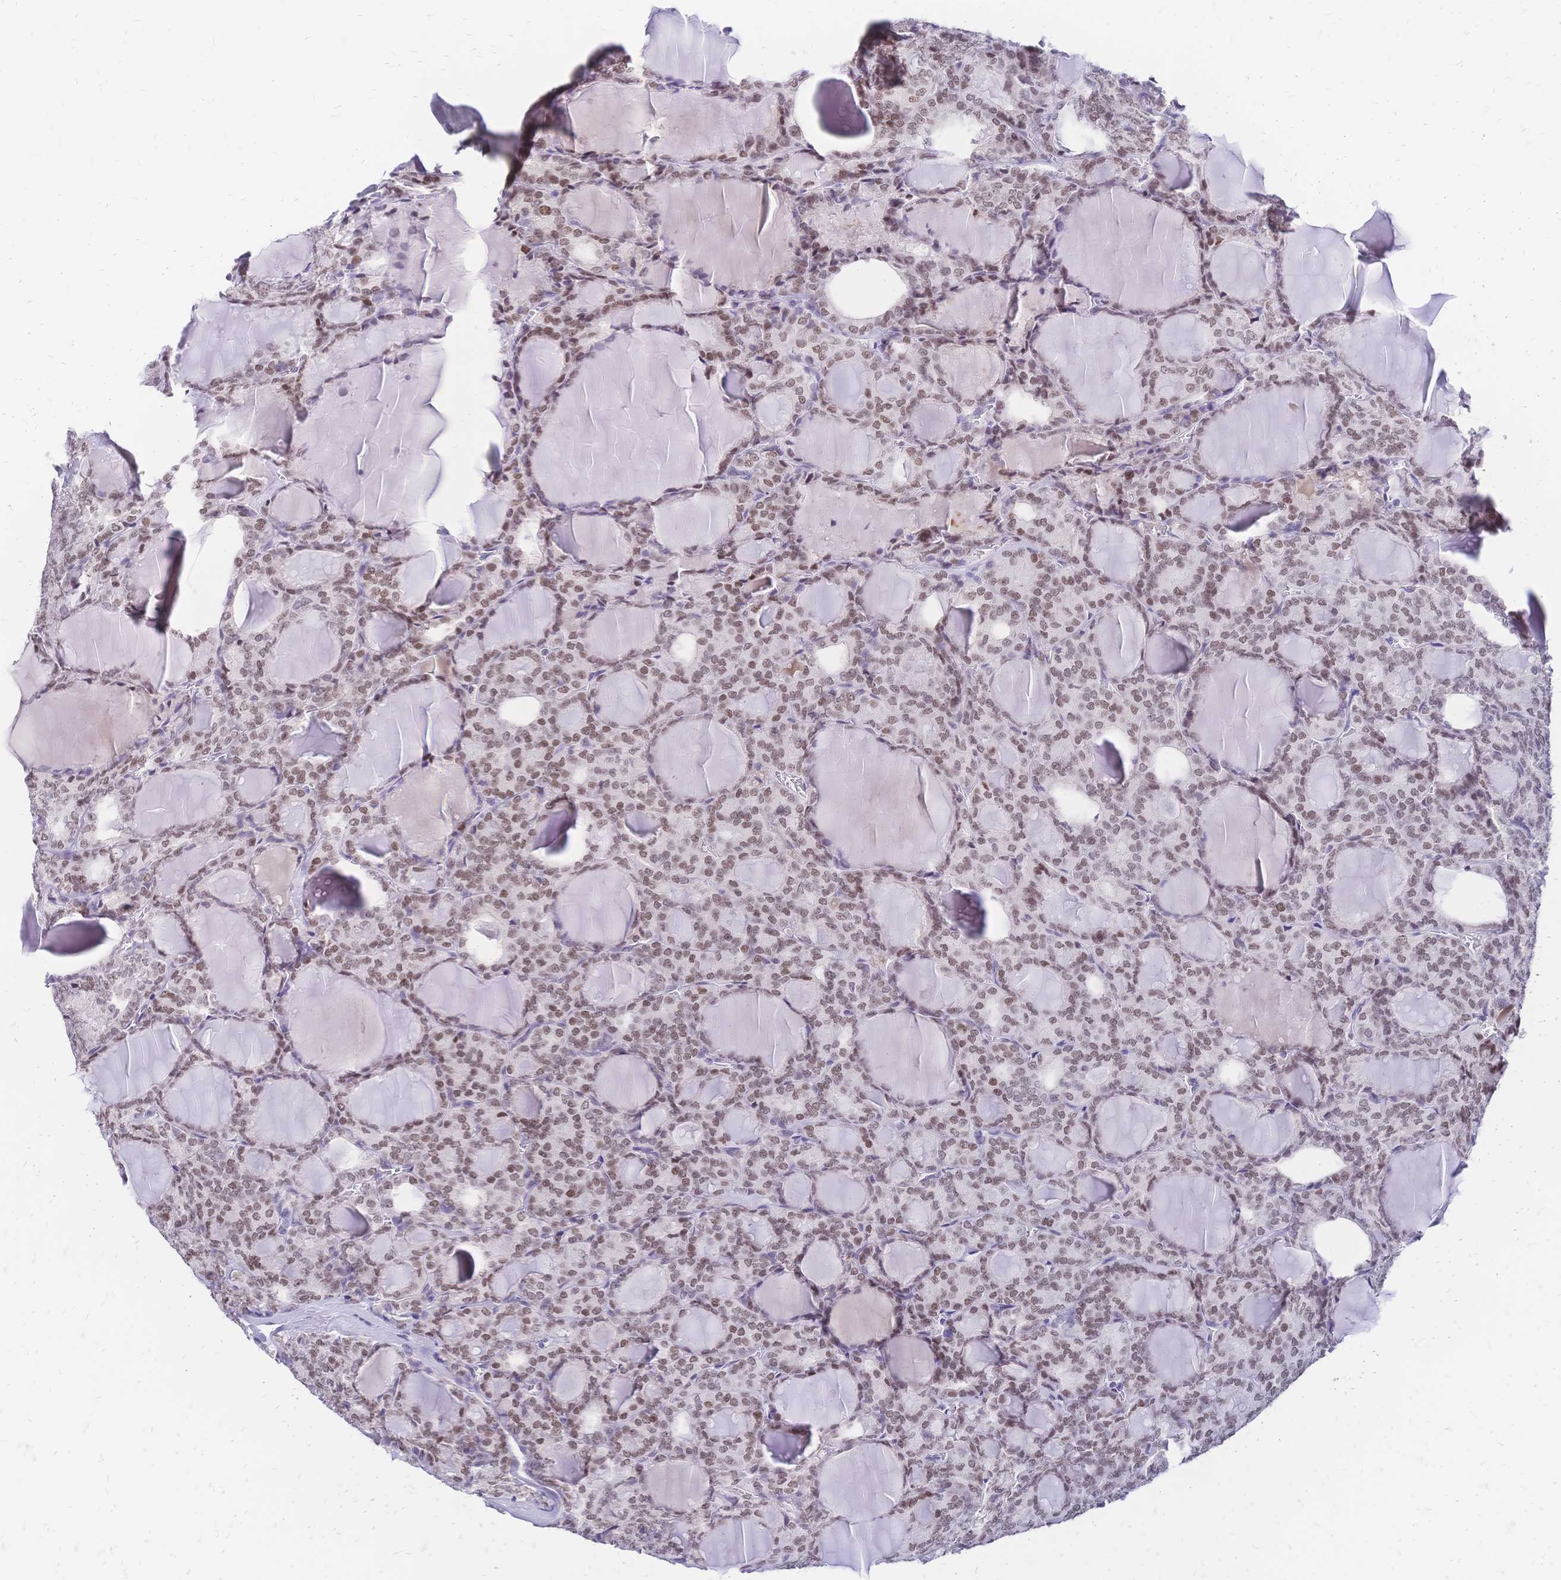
{"staining": {"intensity": "moderate", "quantity": ">75%", "location": "nuclear"}, "tissue": "thyroid cancer", "cell_type": "Tumor cells", "image_type": "cancer", "snomed": [{"axis": "morphology", "description": "Follicular adenoma carcinoma, NOS"}, {"axis": "topography", "description": "Thyroid gland"}], "caption": "Protein staining displays moderate nuclear expression in about >75% of tumor cells in thyroid follicular adenoma carcinoma.", "gene": "NFIC", "patient": {"sex": "male", "age": 74}}